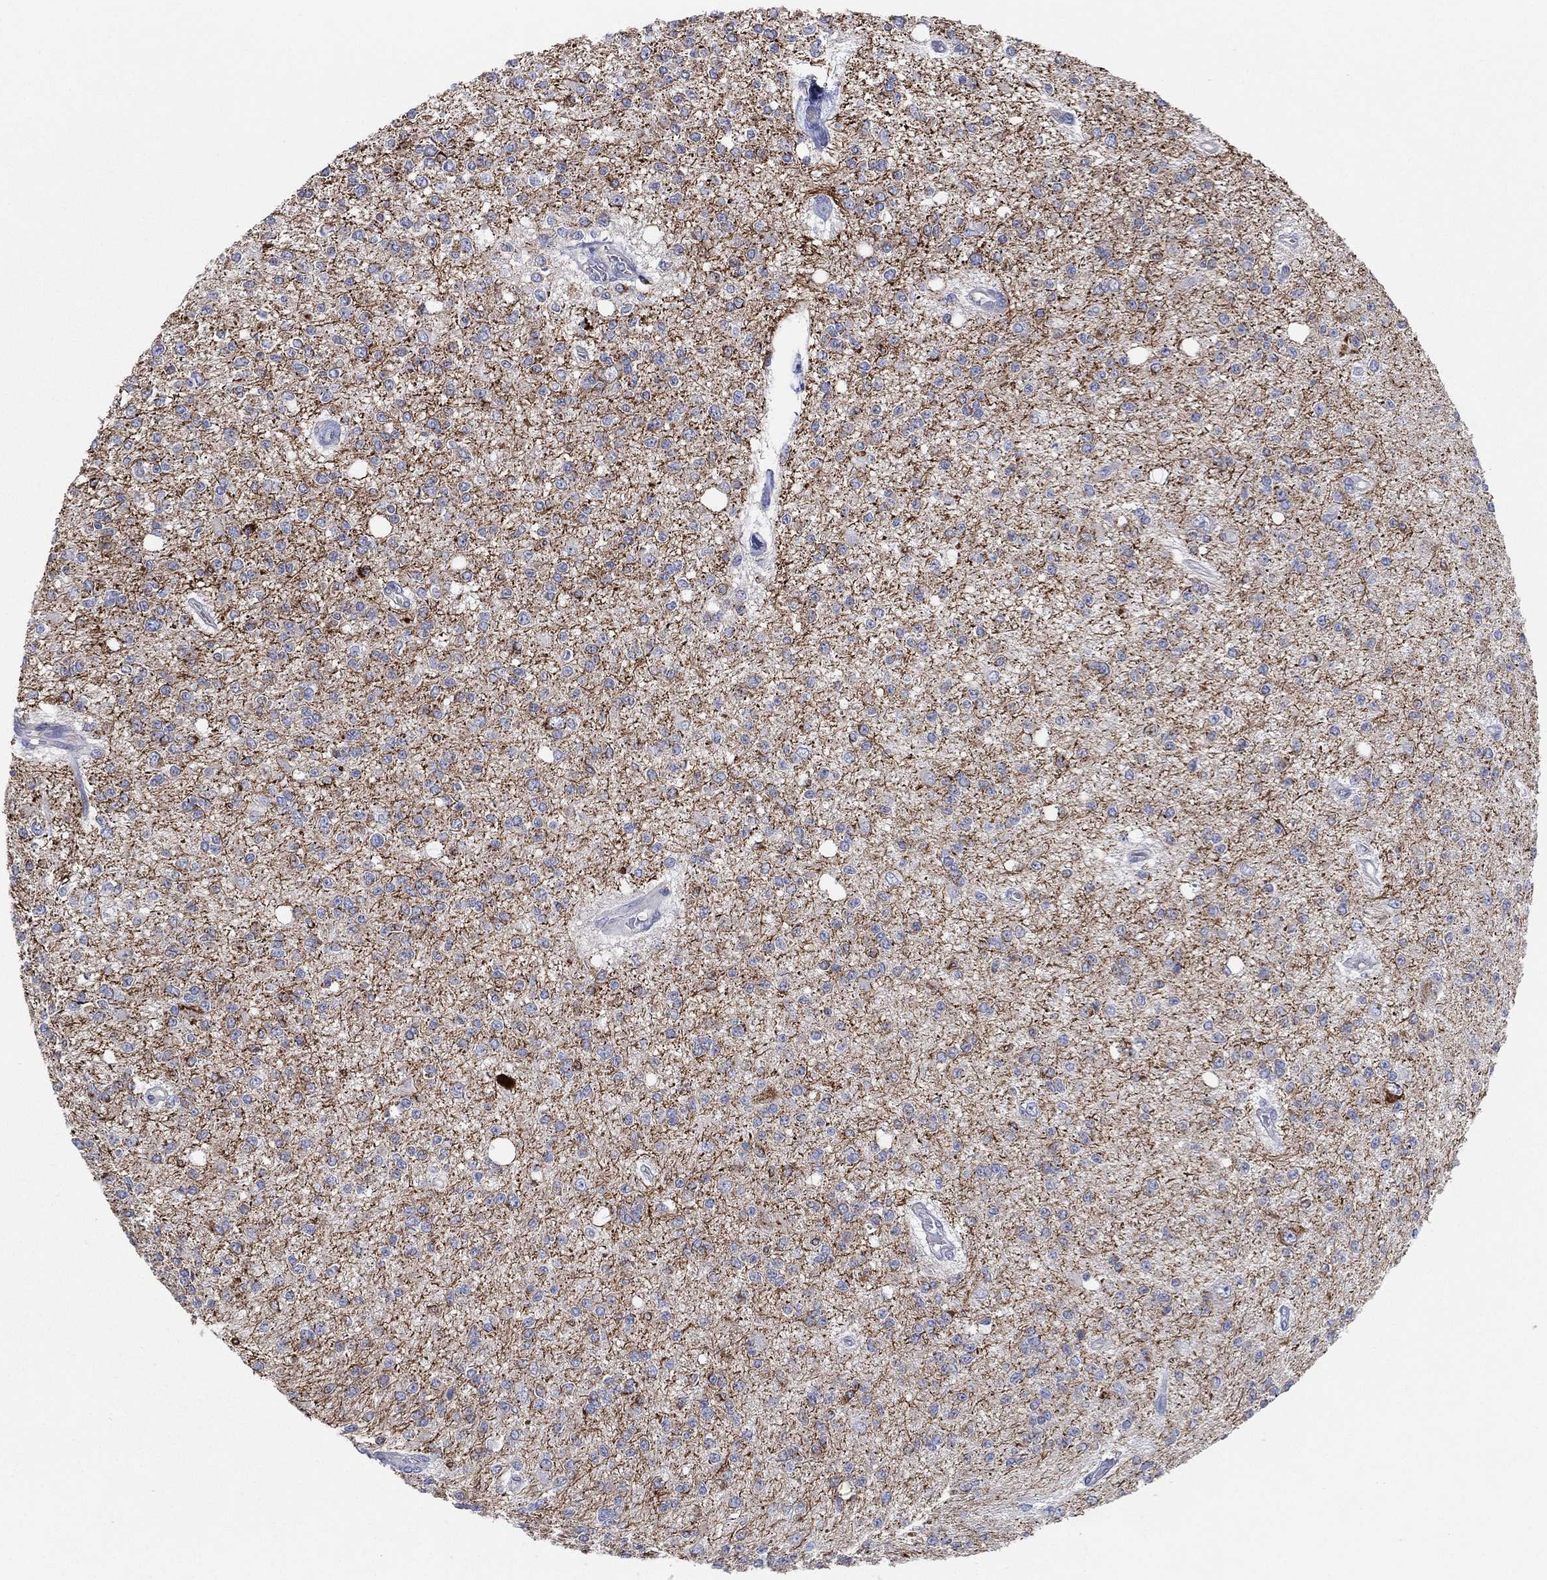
{"staining": {"intensity": "strong", "quantity": "<25%", "location": "cytoplasmic/membranous"}, "tissue": "glioma", "cell_type": "Tumor cells", "image_type": "cancer", "snomed": [{"axis": "morphology", "description": "Glioma, malignant, Low grade"}, {"axis": "topography", "description": "Brain"}], "caption": "Immunohistochemical staining of malignant glioma (low-grade) displays medium levels of strong cytoplasmic/membranous protein staining in about <25% of tumor cells.", "gene": "INA", "patient": {"sex": "male", "age": 67}}